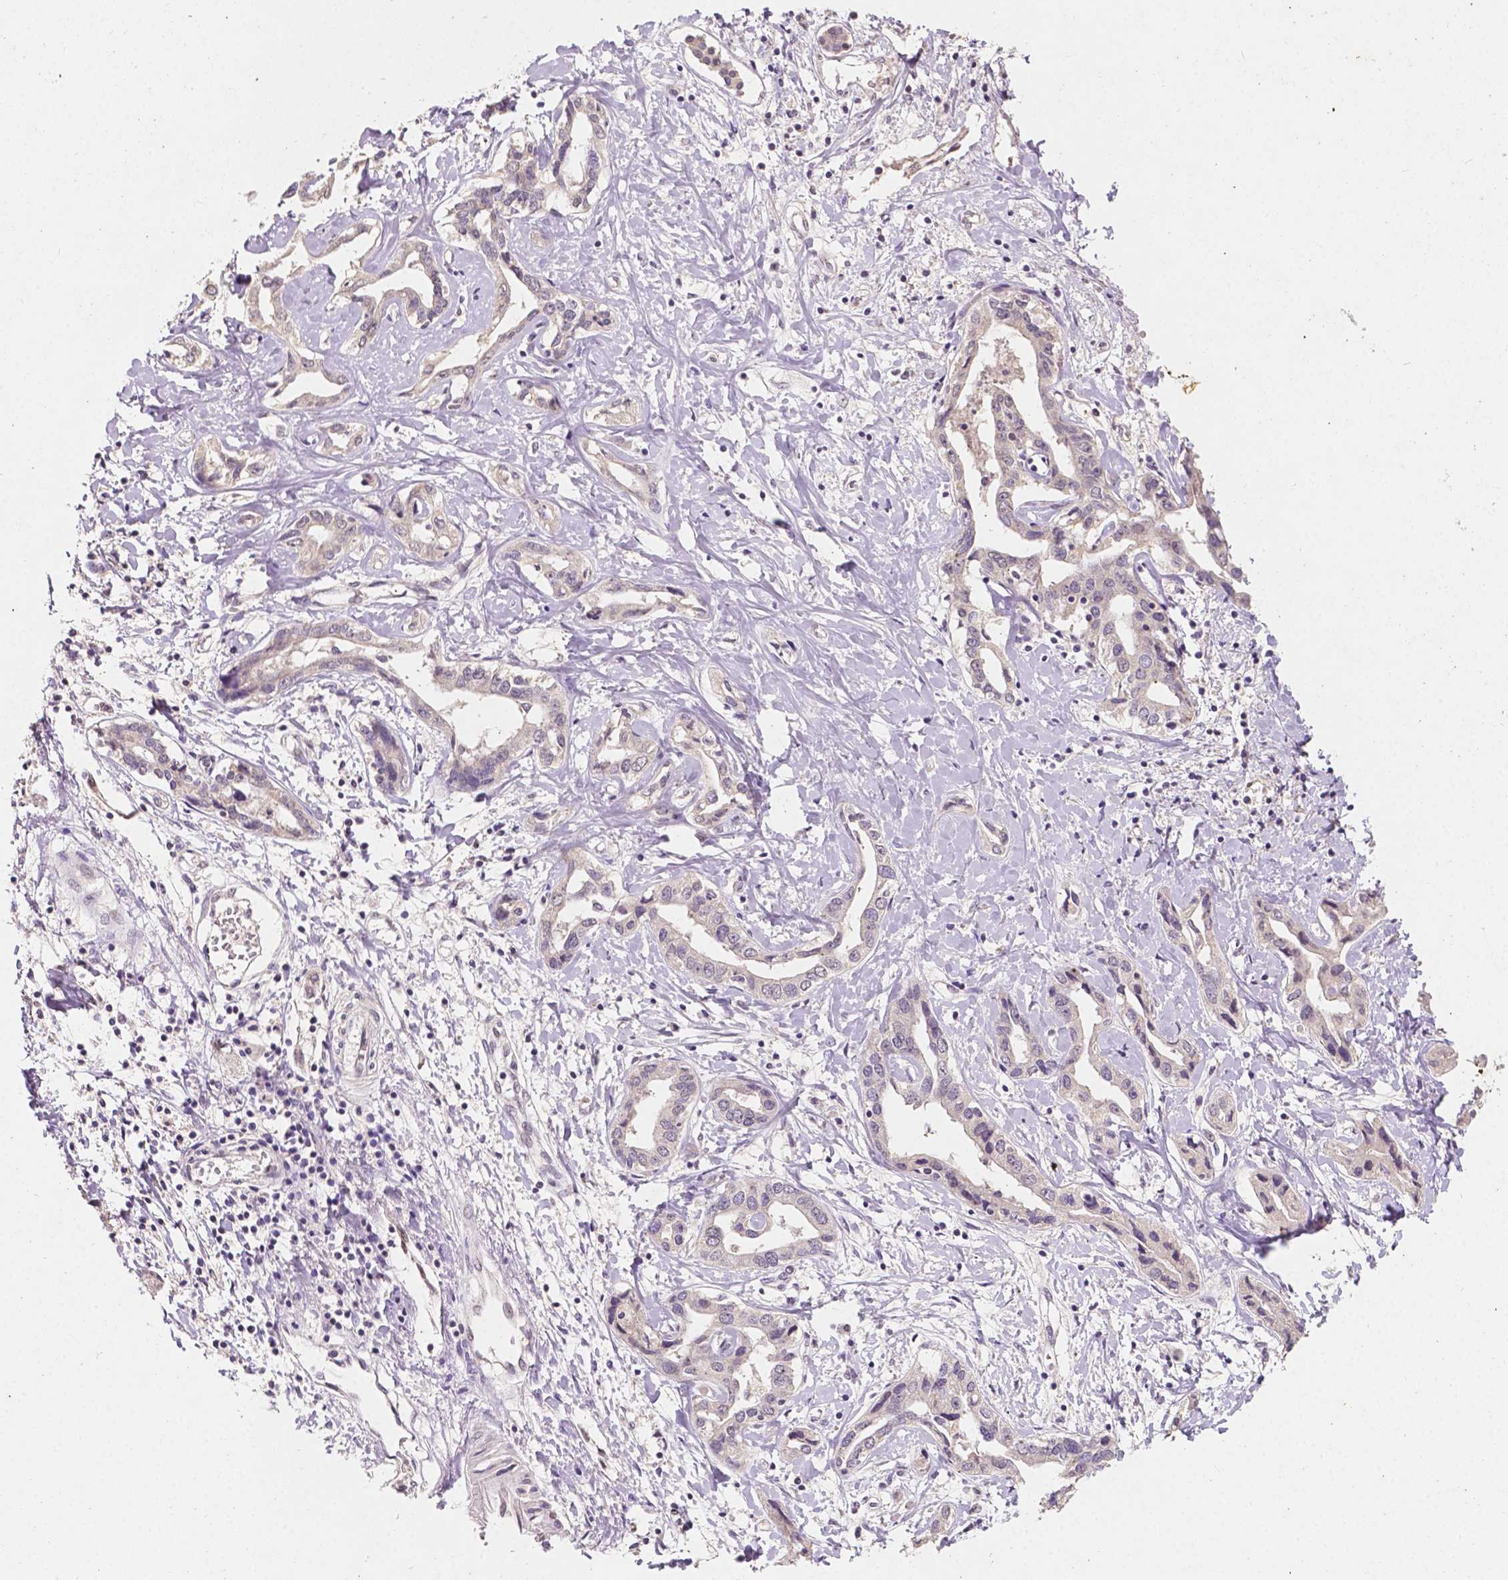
{"staining": {"intensity": "negative", "quantity": "none", "location": "none"}, "tissue": "liver cancer", "cell_type": "Tumor cells", "image_type": "cancer", "snomed": [{"axis": "morphology", "description": "Cholangiocarcinoma"}, {"axis": "topography", "description": "Liver"}], "caption": "This is a image of immunohistochemistry staining of liver cholangiocarcinoma, which shows no positivity in tumor cells.", "gene": "TAL1", "patient": {"sex": "male", "age": 59}}